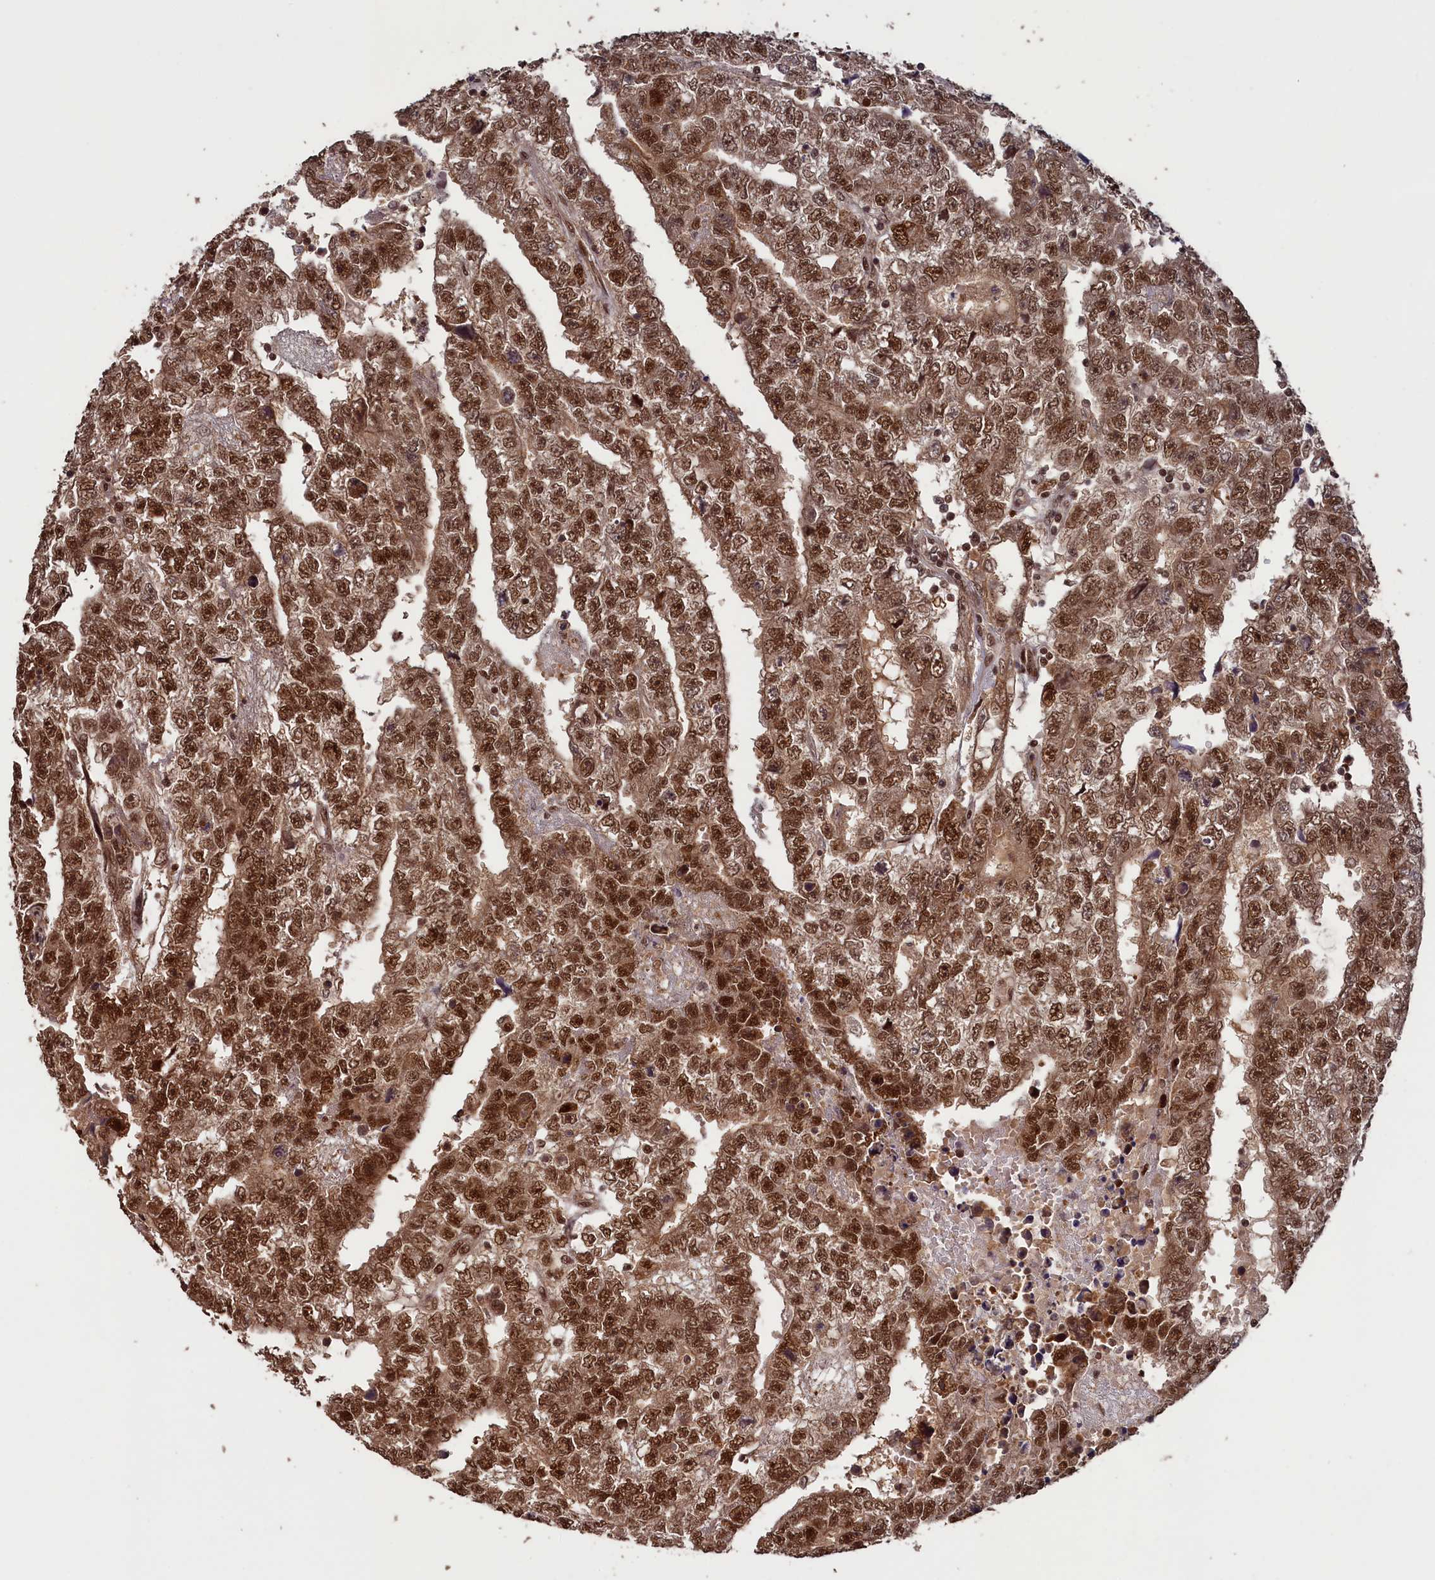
{"staining": {"intensity": "strong", "quantity": ">75%", "location": "cytoplasmic/membranous,nuclear"}, "tissue": "testis cancer", "cell_type": "Tumor cells", "image_type": "cancer", "snomed": [{"axis": "morphology", "description": "Carcinoma, Embryonal, NOS"}, {"axis": "topography", "description": "Testis"}], "caption": "Tumor cells display strong cytoplasmic/membranous and nuclear expression in about >75% of cells in testis embryonal carcinoma. (DAB (3,3'-diaminobenzidine) IHC, brown staining for protein, blue staining for nuclei).", "gene": "NAE1", "patient": {"sex": "male", "age": 25}}